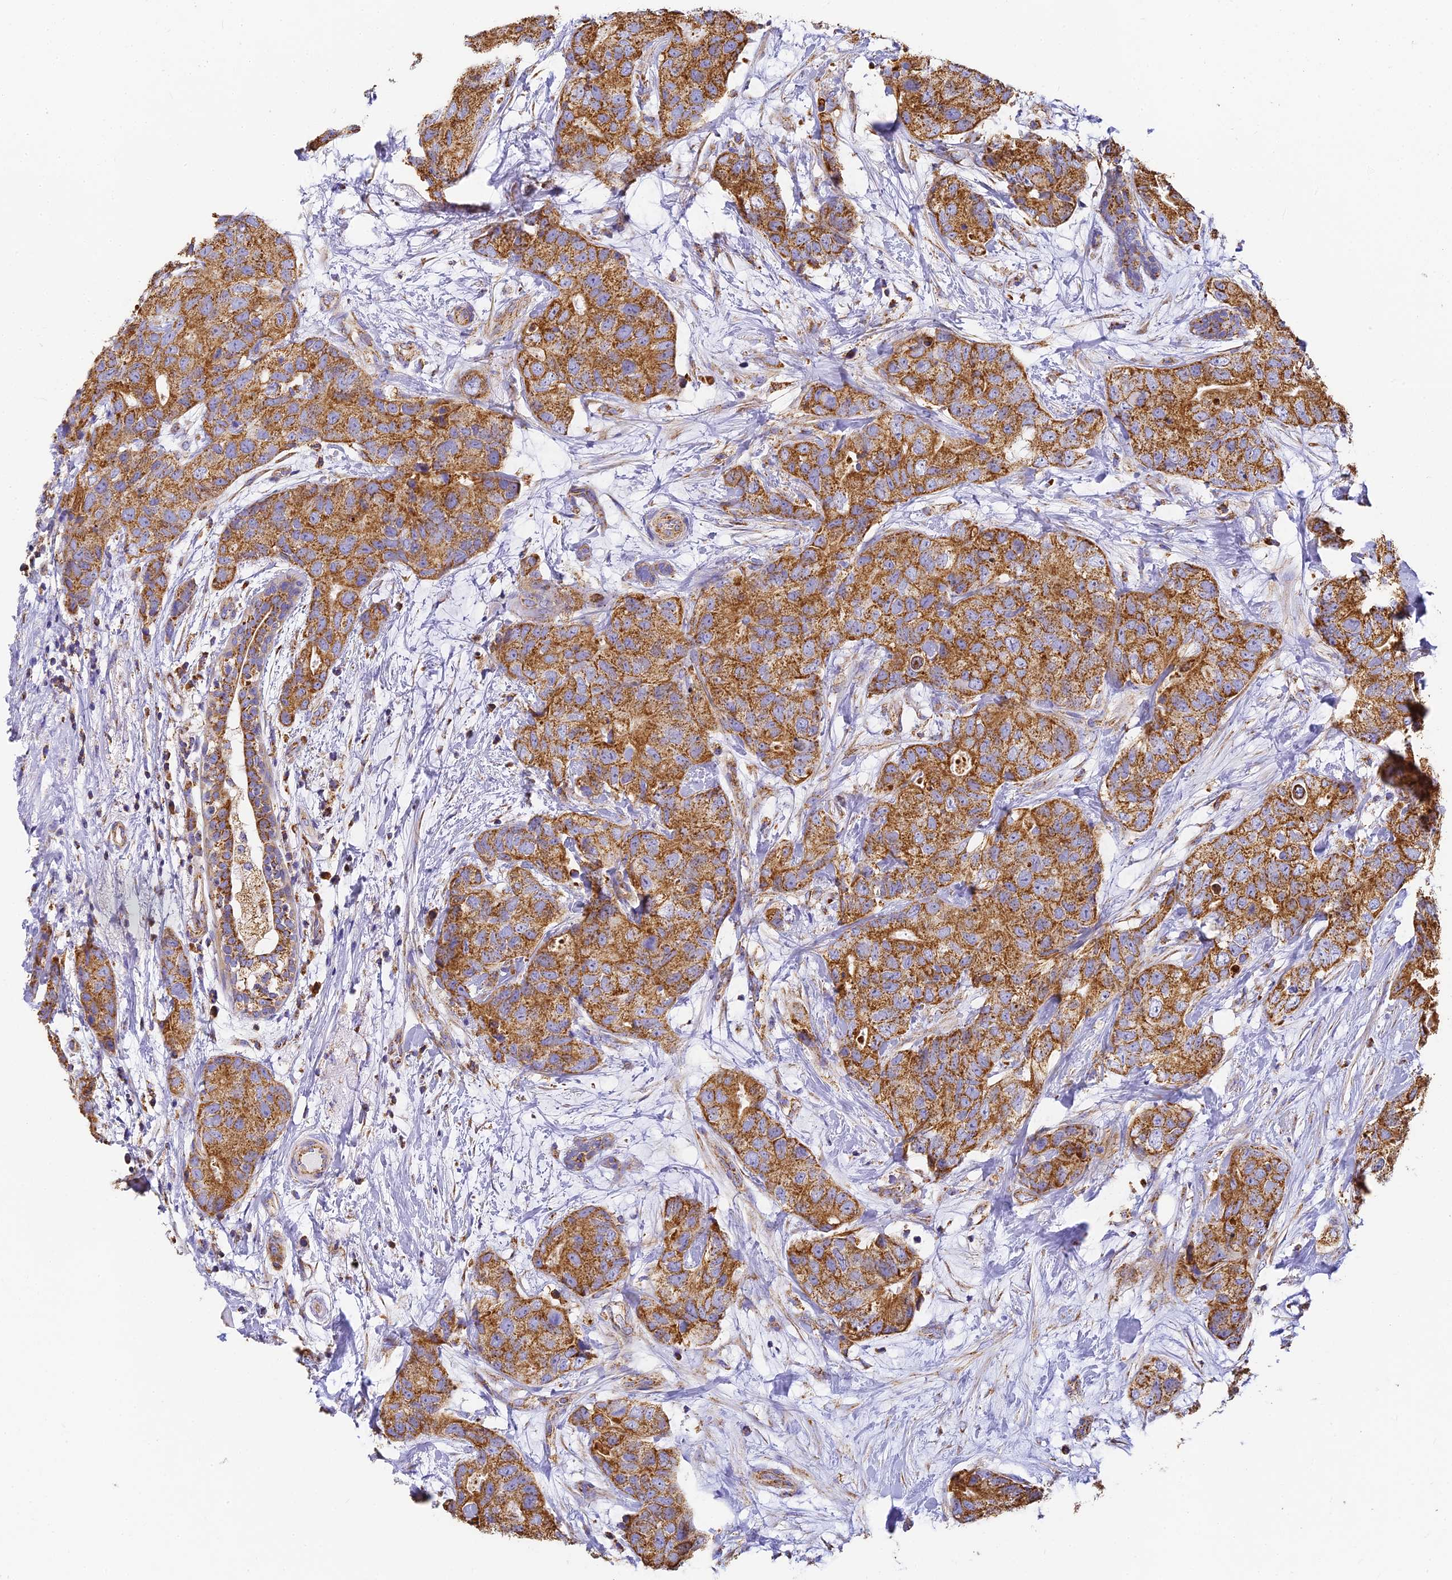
{"staining": {"intensity": "strong", "quantity": ">75%", "location": "cytoplasmic/membranous"}, "tissue": "breast cancer", "cell_type": "Tumor cells", "image_type": "cancer", "snomed": [{"axis": "morphology", "description": "Duct carcinoma"}, {"axis": "topography", "description": "Breast"}], "caption": "Immunohistochemistry (IHC) photomicrograph of human breast cancer stained for a protein (brown), which displays high levels of strong cytoplasmic/membranous positivity in about >75% of tumor cells.", "gene": "COX6C", "patient": {"sex": "female", "age": 62}}